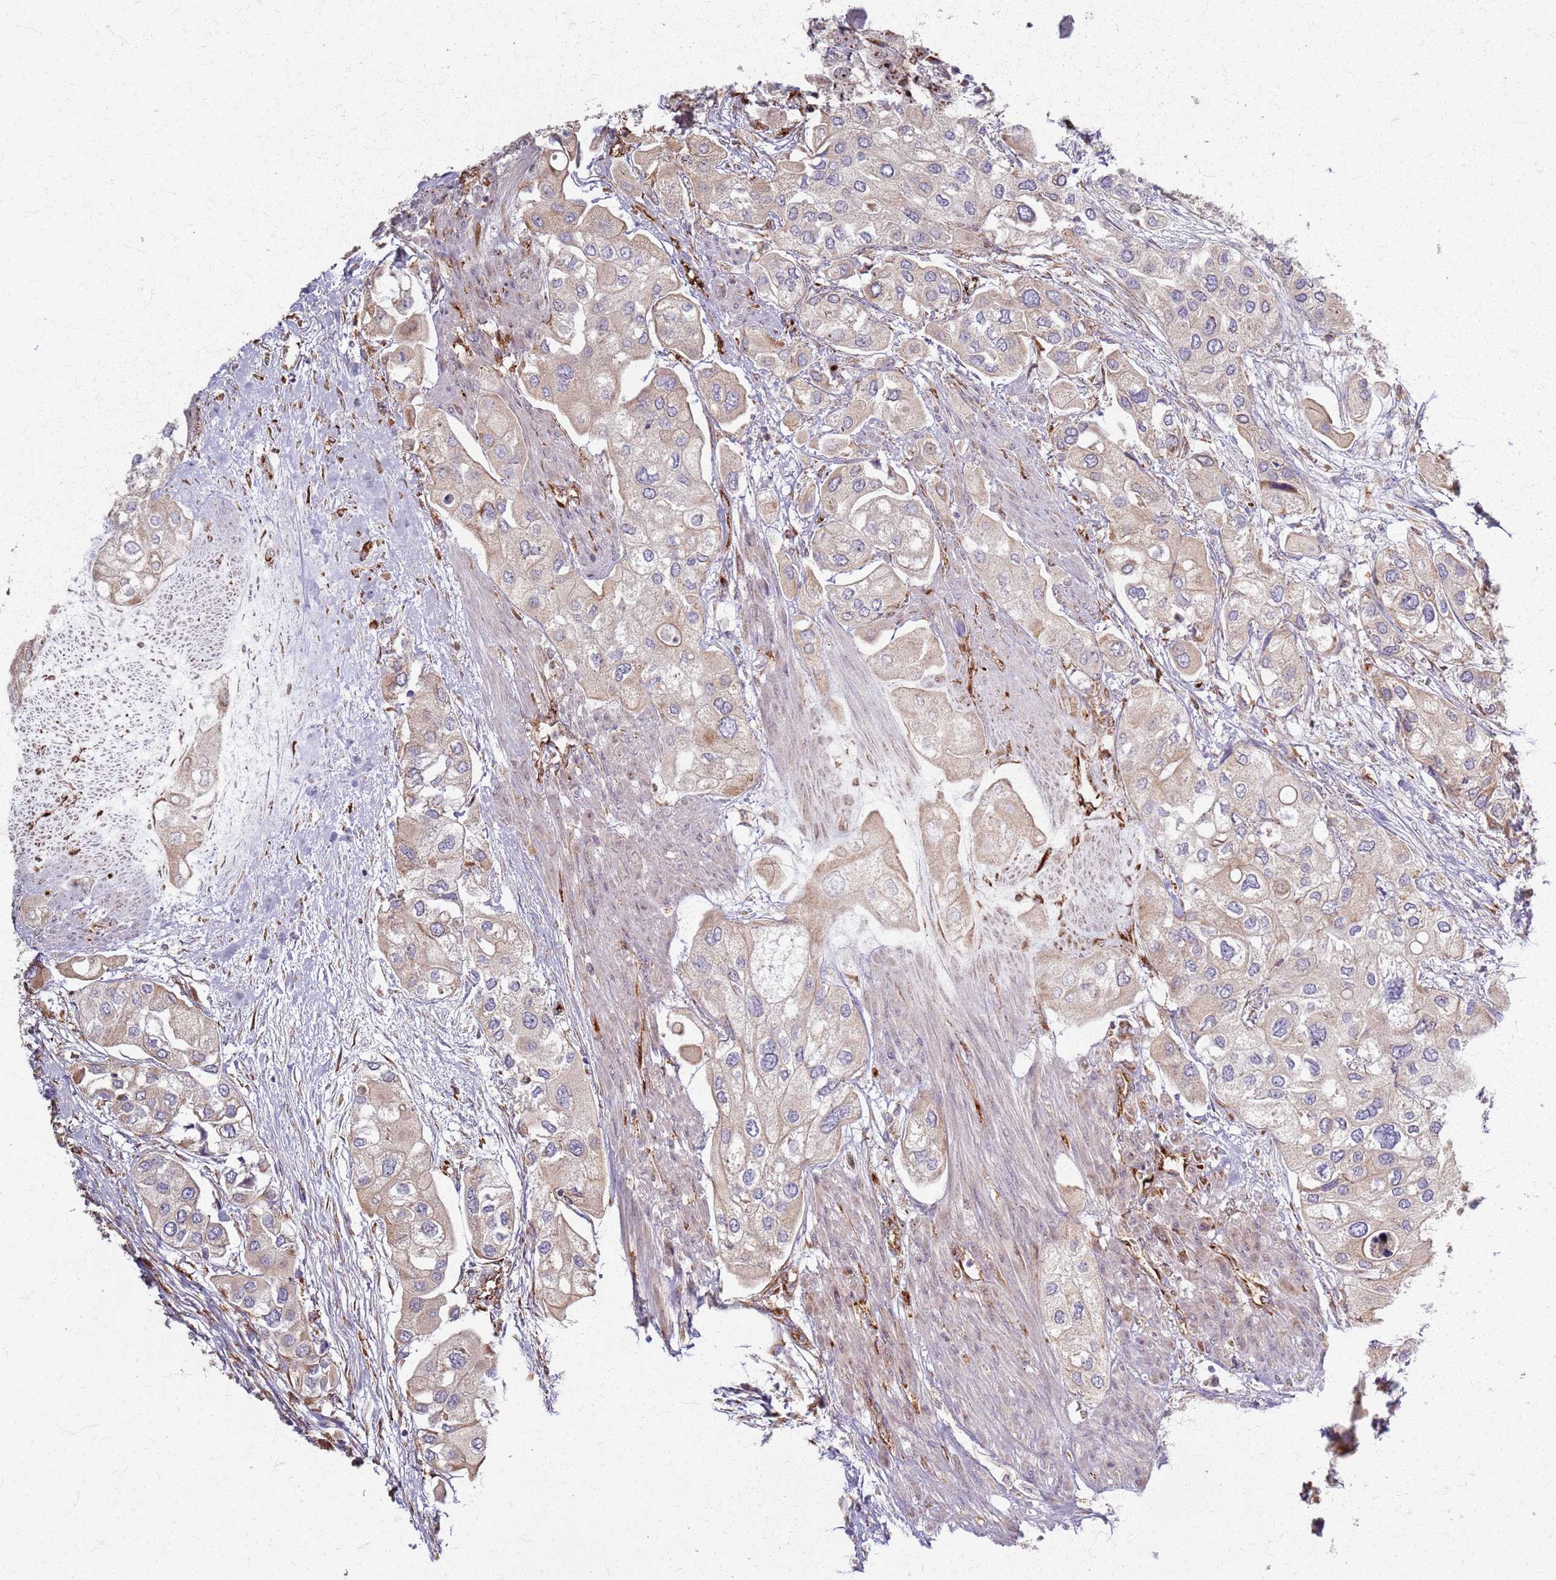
{"staining": {"intensity": "weak", "quantity": "25%-75%", "location": "cytoplasmic/membranous"}, "tissue": "urothelial cancer", "cell_type": "Tumor cells", "image_type": "cancer", "snomed": [{"axis": "morphology", "description": "Urothelial carcinoma, High grade"}, {"axis": "topography", "description": "Urinary bladder"}], "caption": "Protein expression analysis of human urothelial carcinoma (high-grade) reveals weak cytoplasmic/membranous staining in about 25%-75% of tumor cells.", "gene": "KRI1", "patient": {"sex": "male", "age": 64}}